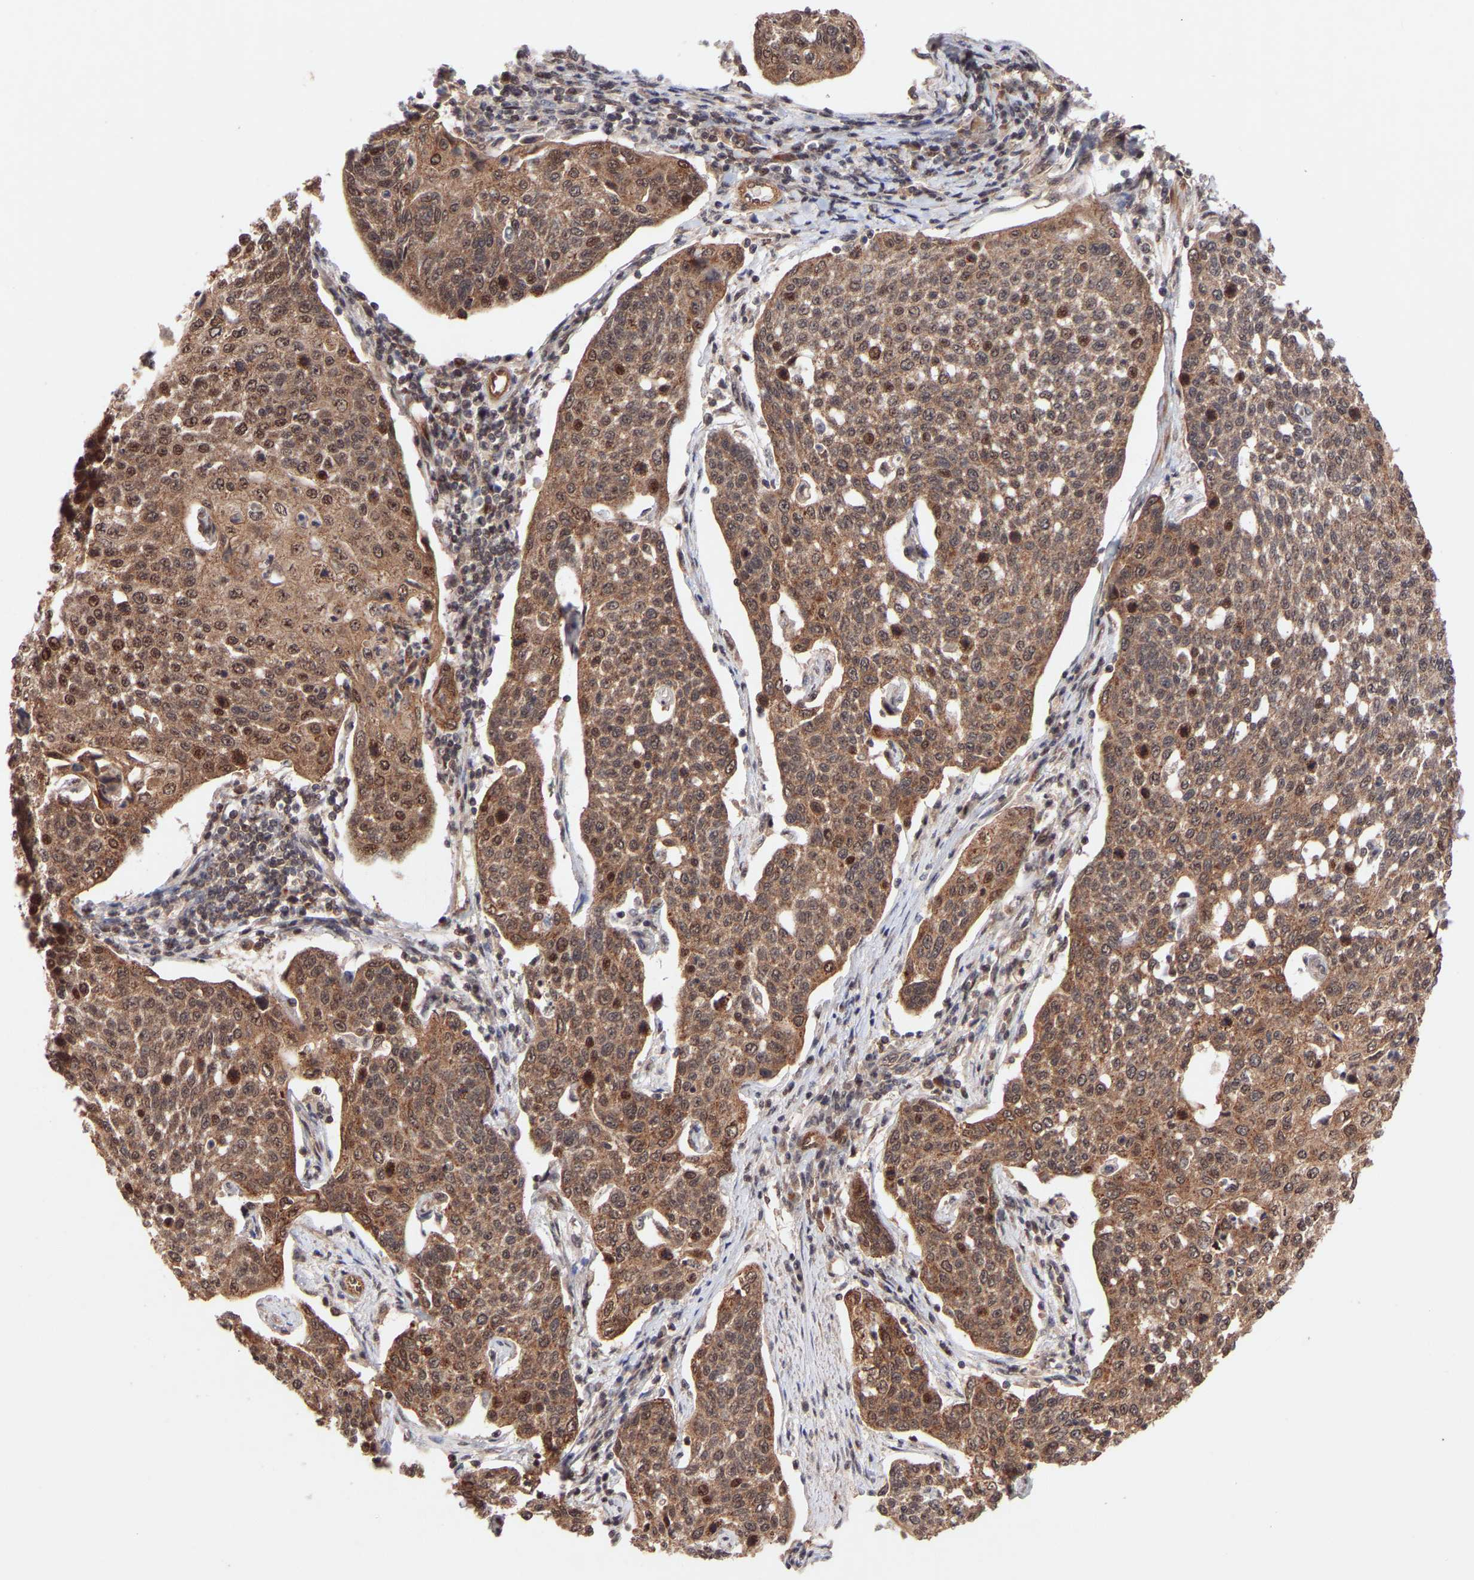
{"staining": {"intensity": "moderate", "quantity": ">75%", "location": "cytoplasmic/membranous,nuclear"}, "tissue": "cervical cancer", "cell_type": "Tumor cells", "image_type": "cancer", "snomed": [{"axis": "morphology", "description": "Squamous cell carcinoma, NOS"}, {"axis": "topography", "description": "Cervix"}], "caption": "Tumor cells show moderate cytoplasmic/membranous and nuclear positivity in approximately >75% of cells in cervical cancer (squamous cell carcinoma).", "gene": "PDLIM5", "patient": {"sex": "female", "age": 34}}